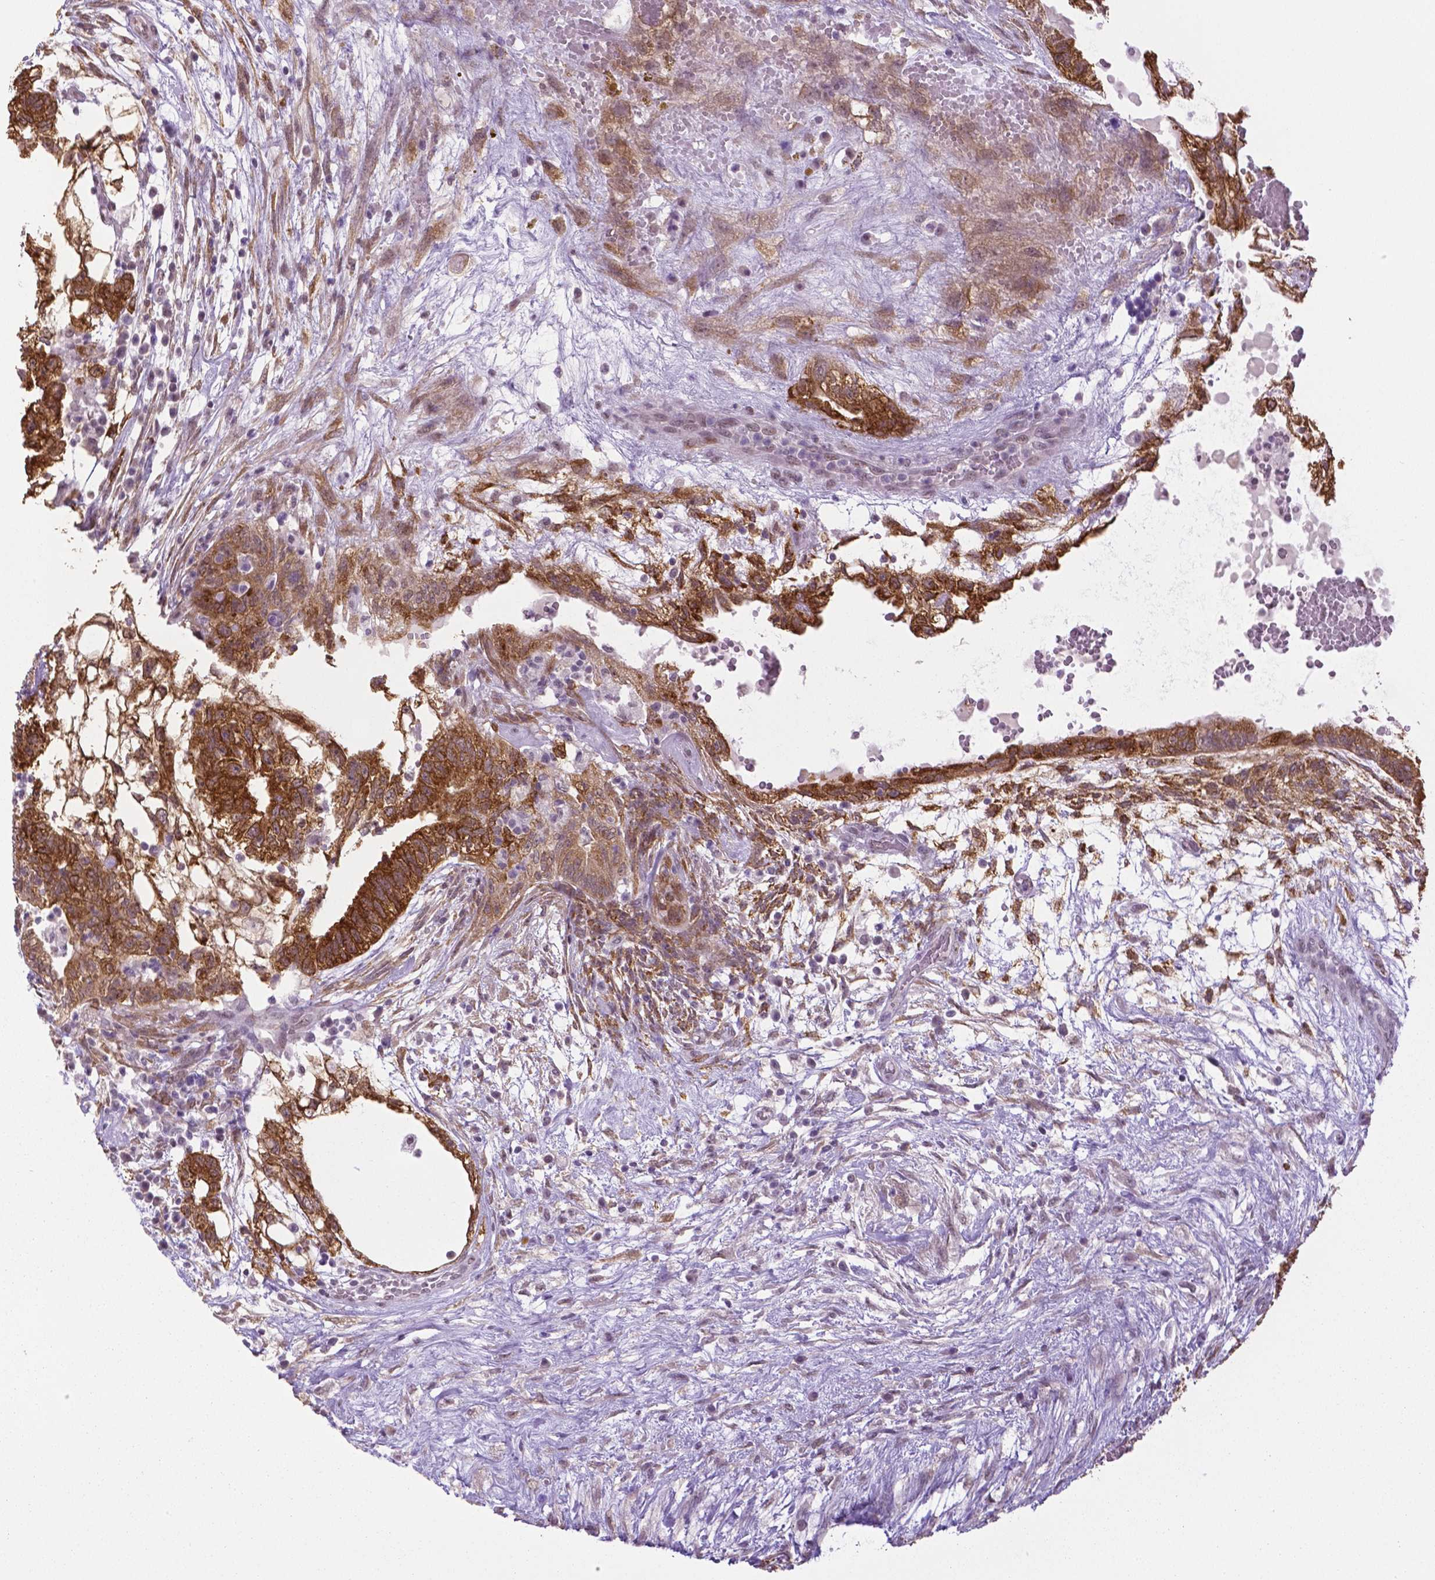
{"staining": {"intensity": "moderate", "quantity": ">75%", "location": "cytoplasmic/membranous"}, "tissue": "testis cancer", "cell_type": "Tumor cells", "image_type": "cancer", "snomed": [{"axis": "morphology", "description": "Normal tissue, NOS"}, {"axis": "morphology", "description": "Carcinoma, Embryonal, NOS"}, {"axis": "topography", "description": "Testis"}], "caption": "Protein expression analysis of human testis cancer reveals moderate cytoplasmic/membranous staining in about >75% of tumor cells.", "gene": "IGF2BP1", "patient": {"sex": "male", "age": 32}}